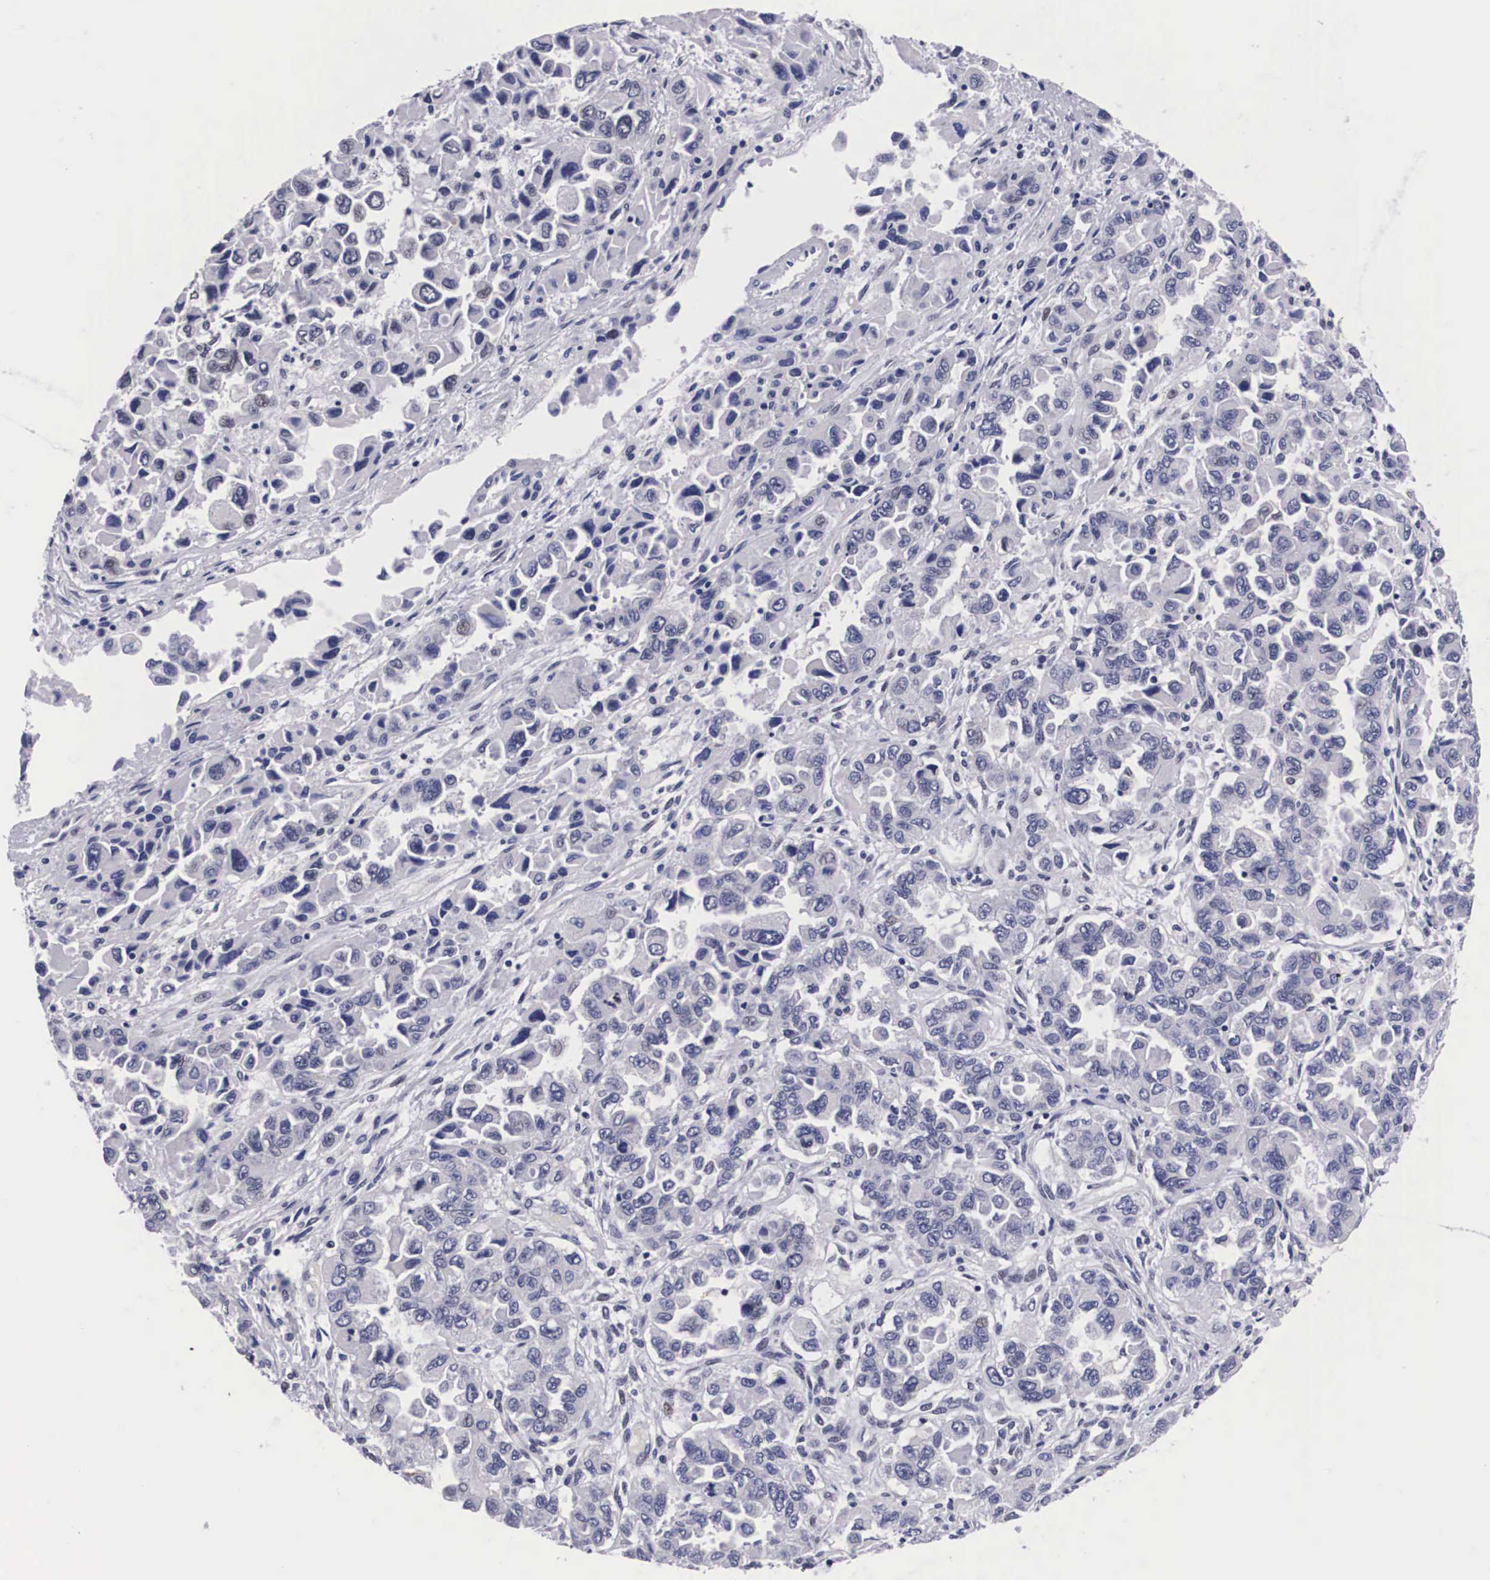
{"staining": {"intensity": "weak", "quantity": "<25%", "location": "nuclear"}, "tissue": "ovarian cancer", "cell_type": "Tumor cells", "image_type": "cancer", "snomed": [{"axis": "morphology", "description": "Cystadenocarcinoma, serous, NOS"}, {"axis": "topography", "description": "Ovary"}], "caption": "Ovarian cancer was stained to show a protein in brown. There is no significant expression in tumor cells. The staining was performed using DAB to visualize the protein expression in brown, while the nuclei were stained in blue with hematoxylin (Magnification: 20x).", "gene": "KHDRBS3", "patient": {"sex": "female", "age": 84}}